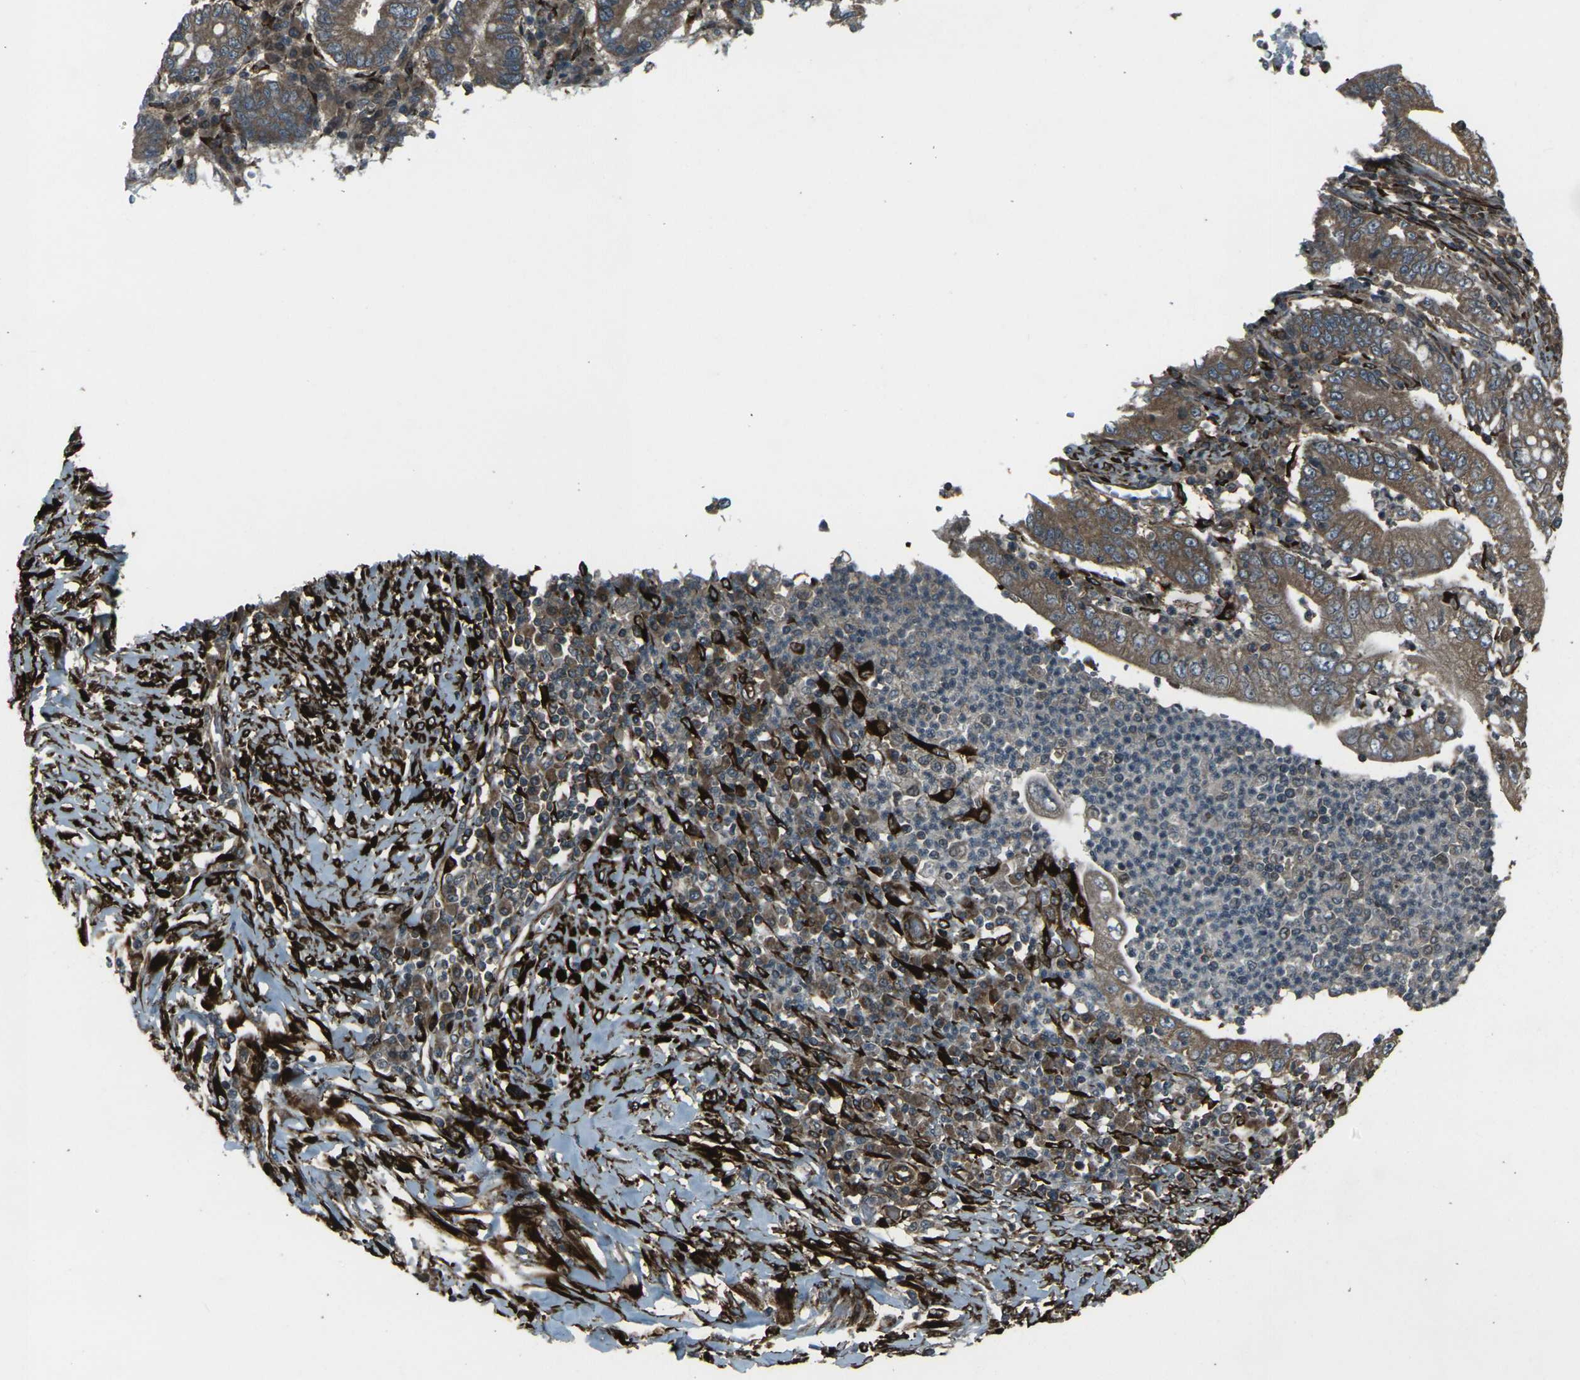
{"staining": {"intensity": "moderate", "quantity": ">75%", "location": "cytoplasmic/membranous"}, "tissue": "stomach cancer", "cell_type": "Tumor cells", "image_type": "cancer", "snomed": [{"axis": "morphology", "description": "Normal tissue, NOS"}, {"axis": "morphology", "description": "Adenocarcinoma, NOS"}, {"axis": "topography", "description": "Esophagus"}, {"axis": "topography", "description": "Stomach, upper"}, {"axis": "topography", "description": "Peripheral nerve tissue"}], "caption": "Human stomach cancer stained with a brown dye reveals moderate cytoplasmic/membranous positive expression in approximately >75% of tumor cells.", "gene": "LSMEM1", "patient": {"sex": "male", "age": 62}}